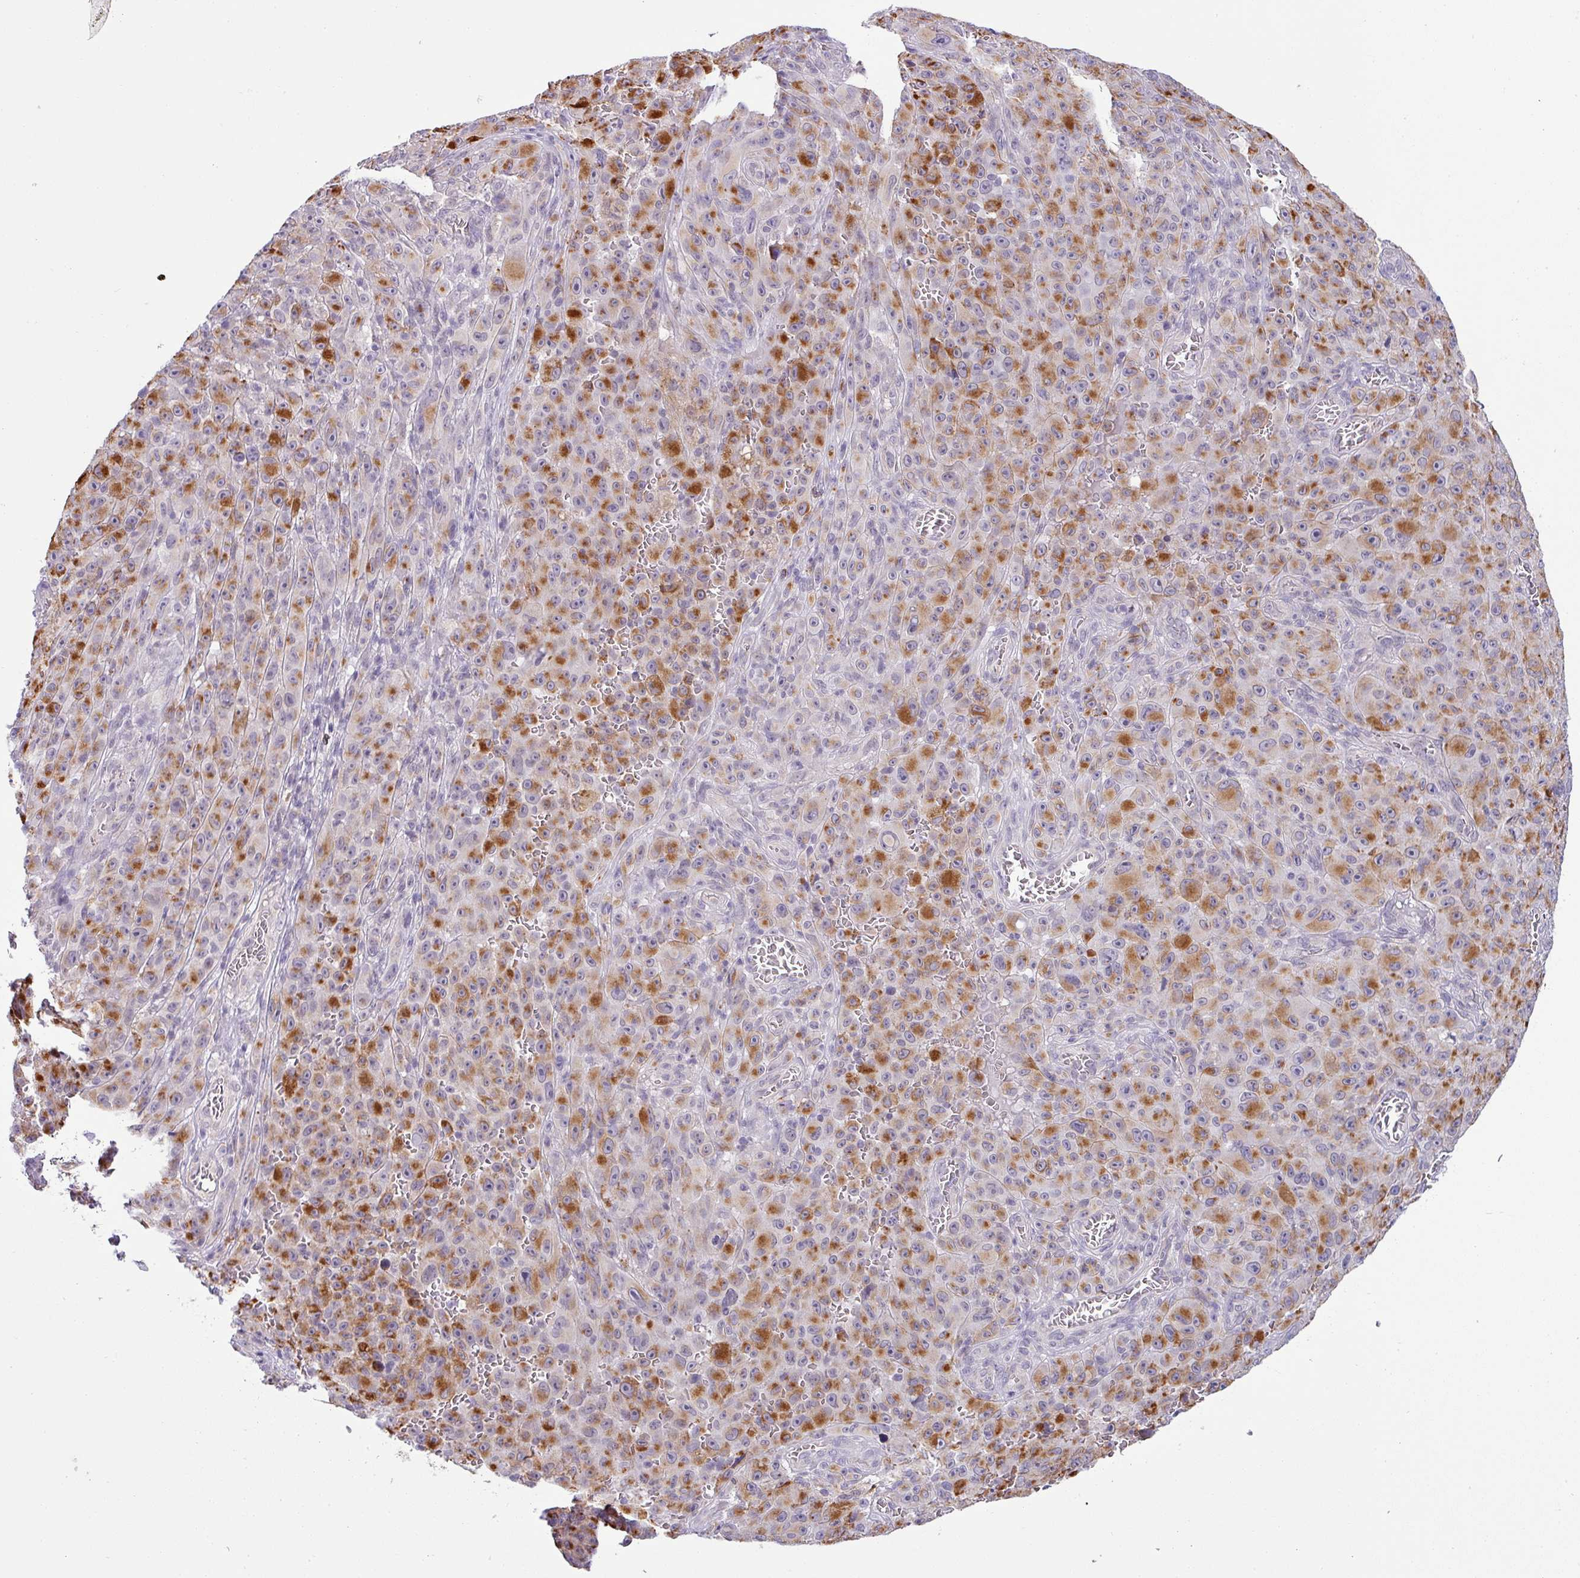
{"staining": {"intensity": "strong", "quantity": "25%-75%", "location": "cytoplasmic/membranous"}, "tissue": "melanoma", "cell_type": "Tumor cells", "image_type": "cancer", "snomed": [{"axis": "morphology", "description": "Malignant melanoma, NOS"}, {"axis": "topography", "description": "Skin"}], "caption": "There is high levels of strong cytoplasmic/membranous expression in tumor cells of melanoma, as demonstrated by immunohistochemical staining (brown color).", "gene": "HBEGF", "patient": {"sex": "female", "age": 82}}